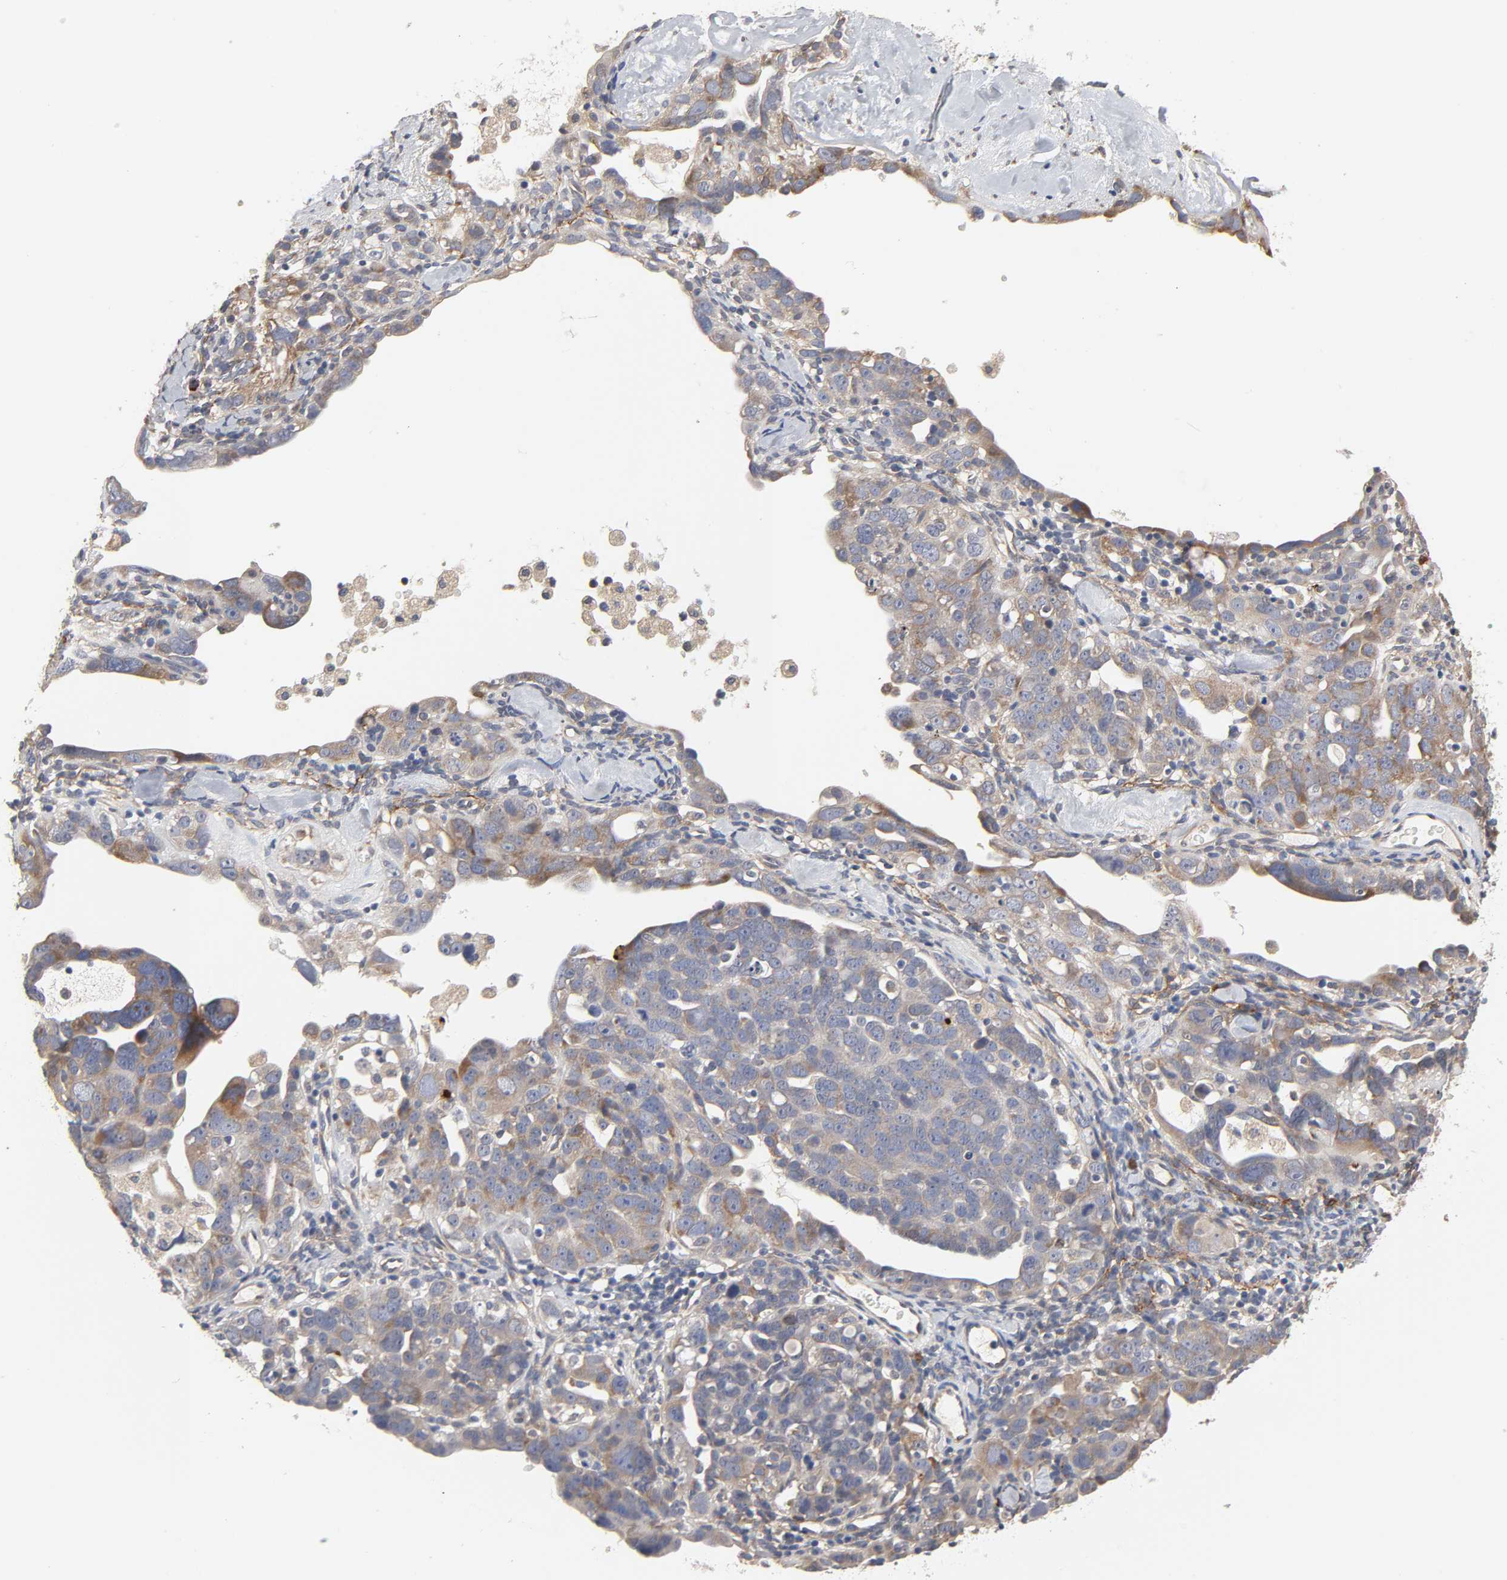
{"staining": {"intensity": "weak", "quantity": ">75%", "location": "cytoplasmic/membranous"}, "tissue": "ovarian cancer", "cell_type": "Tumor cells", "image_type": "cancer", "snomed": [{"axis": "morphology", "description": "Cystadenocarcinoma, serous, NOS"}, {"axis": "topography", "description": "Ovary"}], "caption": "Human ovarian cancer (serous cystadenocarcinoma) stained for a protein (brown) reveals weak cytoplasmic/membranous positive staining in approximately >75% of tumor cells.", "gene": "HDLBP", "patient": {"sex": "female", "age": 66}}